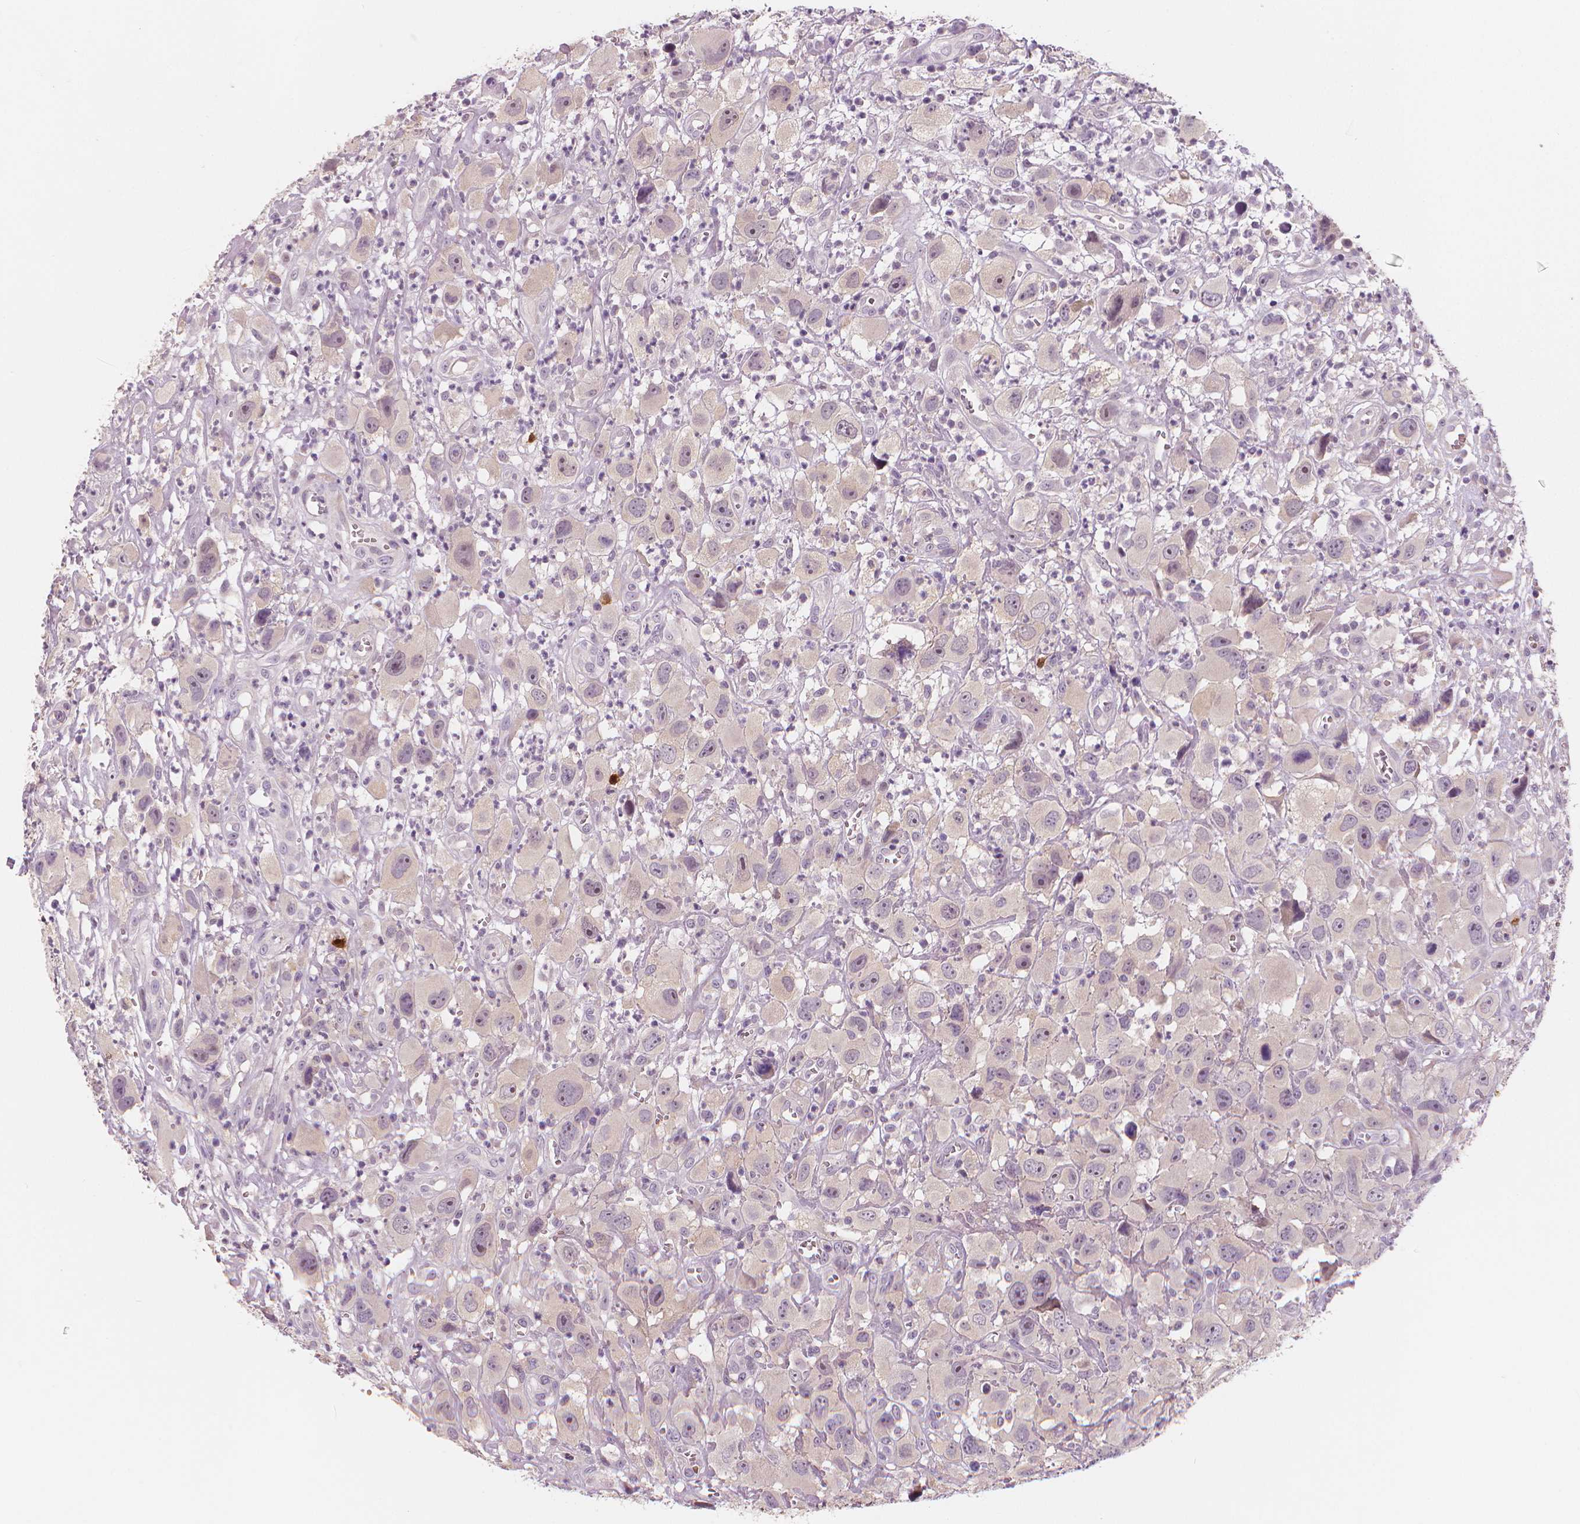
{"staining": {"intensity": "negative", "quantity": "none", "location": "none"}, "tissue": "head and neck cancer", "cell_type": "Tumor cells", "image_type": "cancer", "snomed": [{"axis": "morphology", "description": "Squamous cell carcinoma, NOS"}, {"axis": "morphology", "description": "Squamous cell carcinoma, metastatic, NOS"}, {"axis": "topography", "description": "Oral tissue"}, {"axis": "topography", "description": "Head-Neck"}], "caption": "Immunohistochemistry (IHC) micrograph of neoplastic tissue: head and neck cancer stained with DAB (3,3'-diaminobenzidine) displays no significant protein expression in tumor cells. (Brightfield microscopy of DAB IHC at high magnification).", "gene": "RNASE7", "patient": {"sex": "female", "age": 85}}